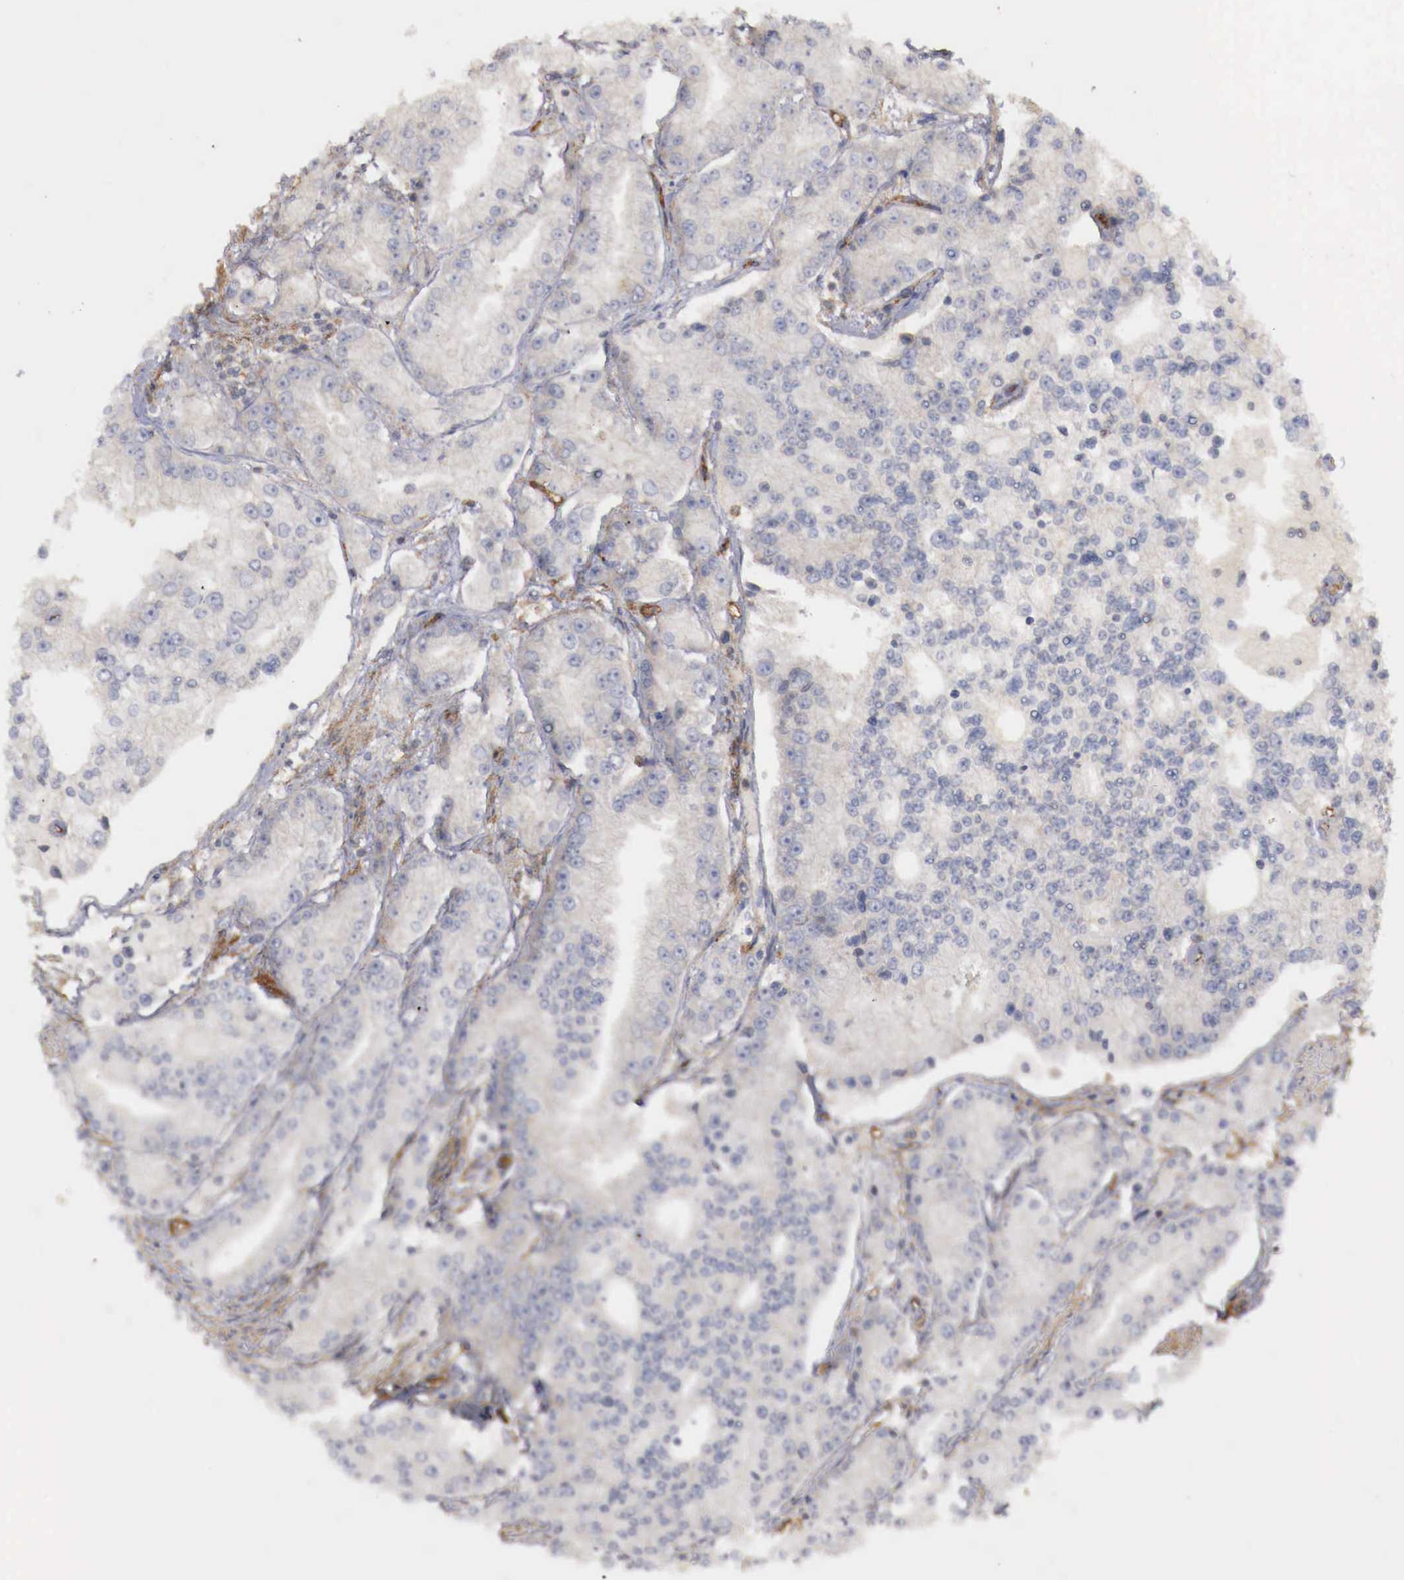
{"staining": {"intensity": "weak", "quantity": ">75%", "location": "cytoplasmic/membranous"}, "tissue": "prostate cancer", "cell_type": "Tumor cells", "image_type": "cancer", "snomed": [{"axis": "morphology", "description": "Adenocarcinoma, Medium grade"}, {"axis": "topography", "description": "Prostate"}], "caption": "Tumor cells reveal weak cytoplasmic/membranous staining in approximately >75% of cells in adenocarcinoma (medium-grade) (prostate).", "gene": "ARMCX4", "patient": {"sex": "male", "age": 72}}